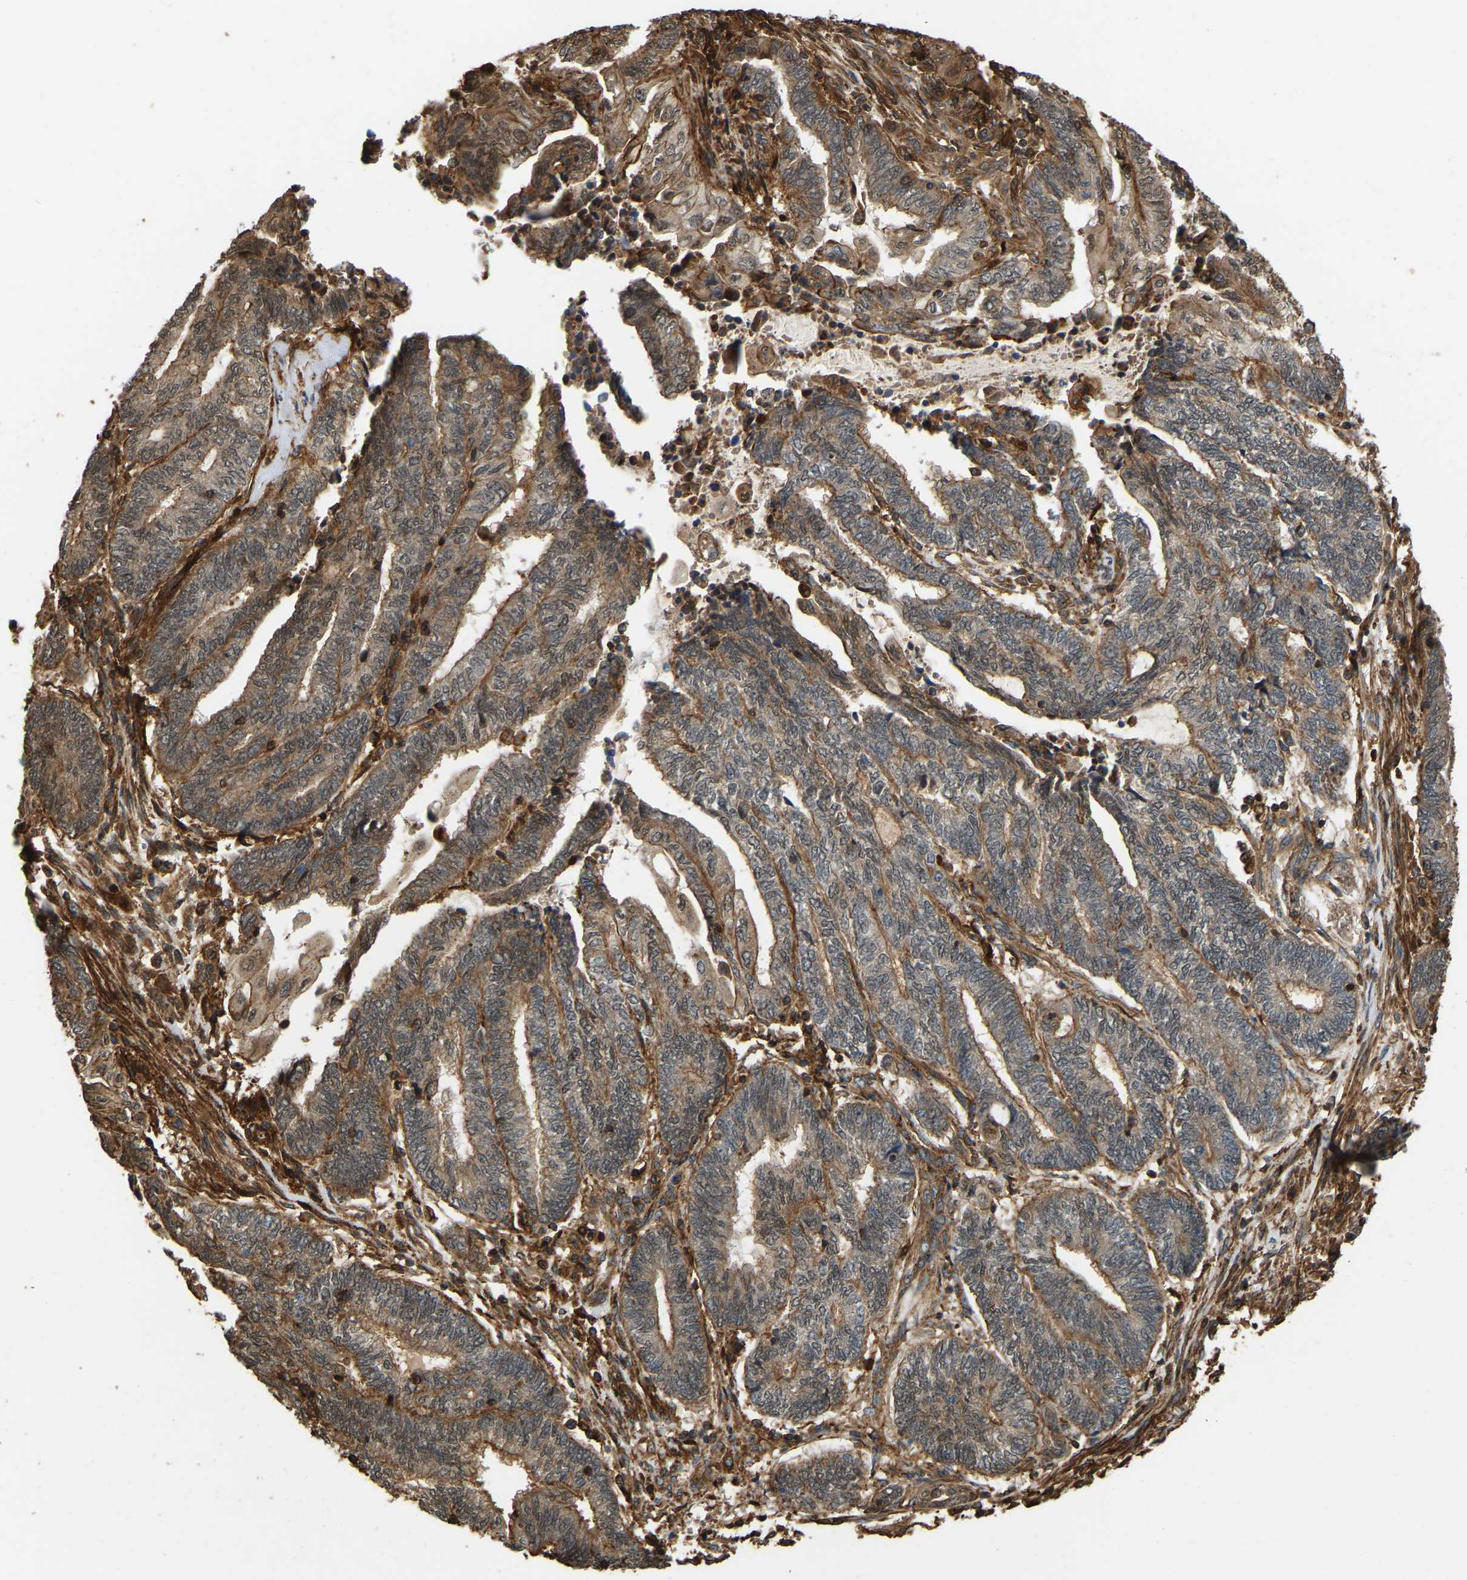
{"staining": {"intensity": "moderate", "quantity": ">75%", "location": "cytoplasmic/membranous"}, "tissue": "endometrial cancer", "cell_type": "Tumor cells", "image_type": "cancer", "snomed": [{"axis": "morphology", "description": "Adenocarcinoma, NOS"}, {"axis": "topography", "description": "Uterus"}, {"axis": "topography", "description": "Endometrium"}], "caption": "An immunohistochemistry (IHC) image of tumor tissue is shown. Protein staining in brown highlights moderate cytoplasmic/membranous positivity in endometrial cancer within tumor cells. (brown staining indicates protein expression, while blue staining denotes nuclei).", "gene": "SAMD9L", "patient": {"sex": "female", "age": 70}}